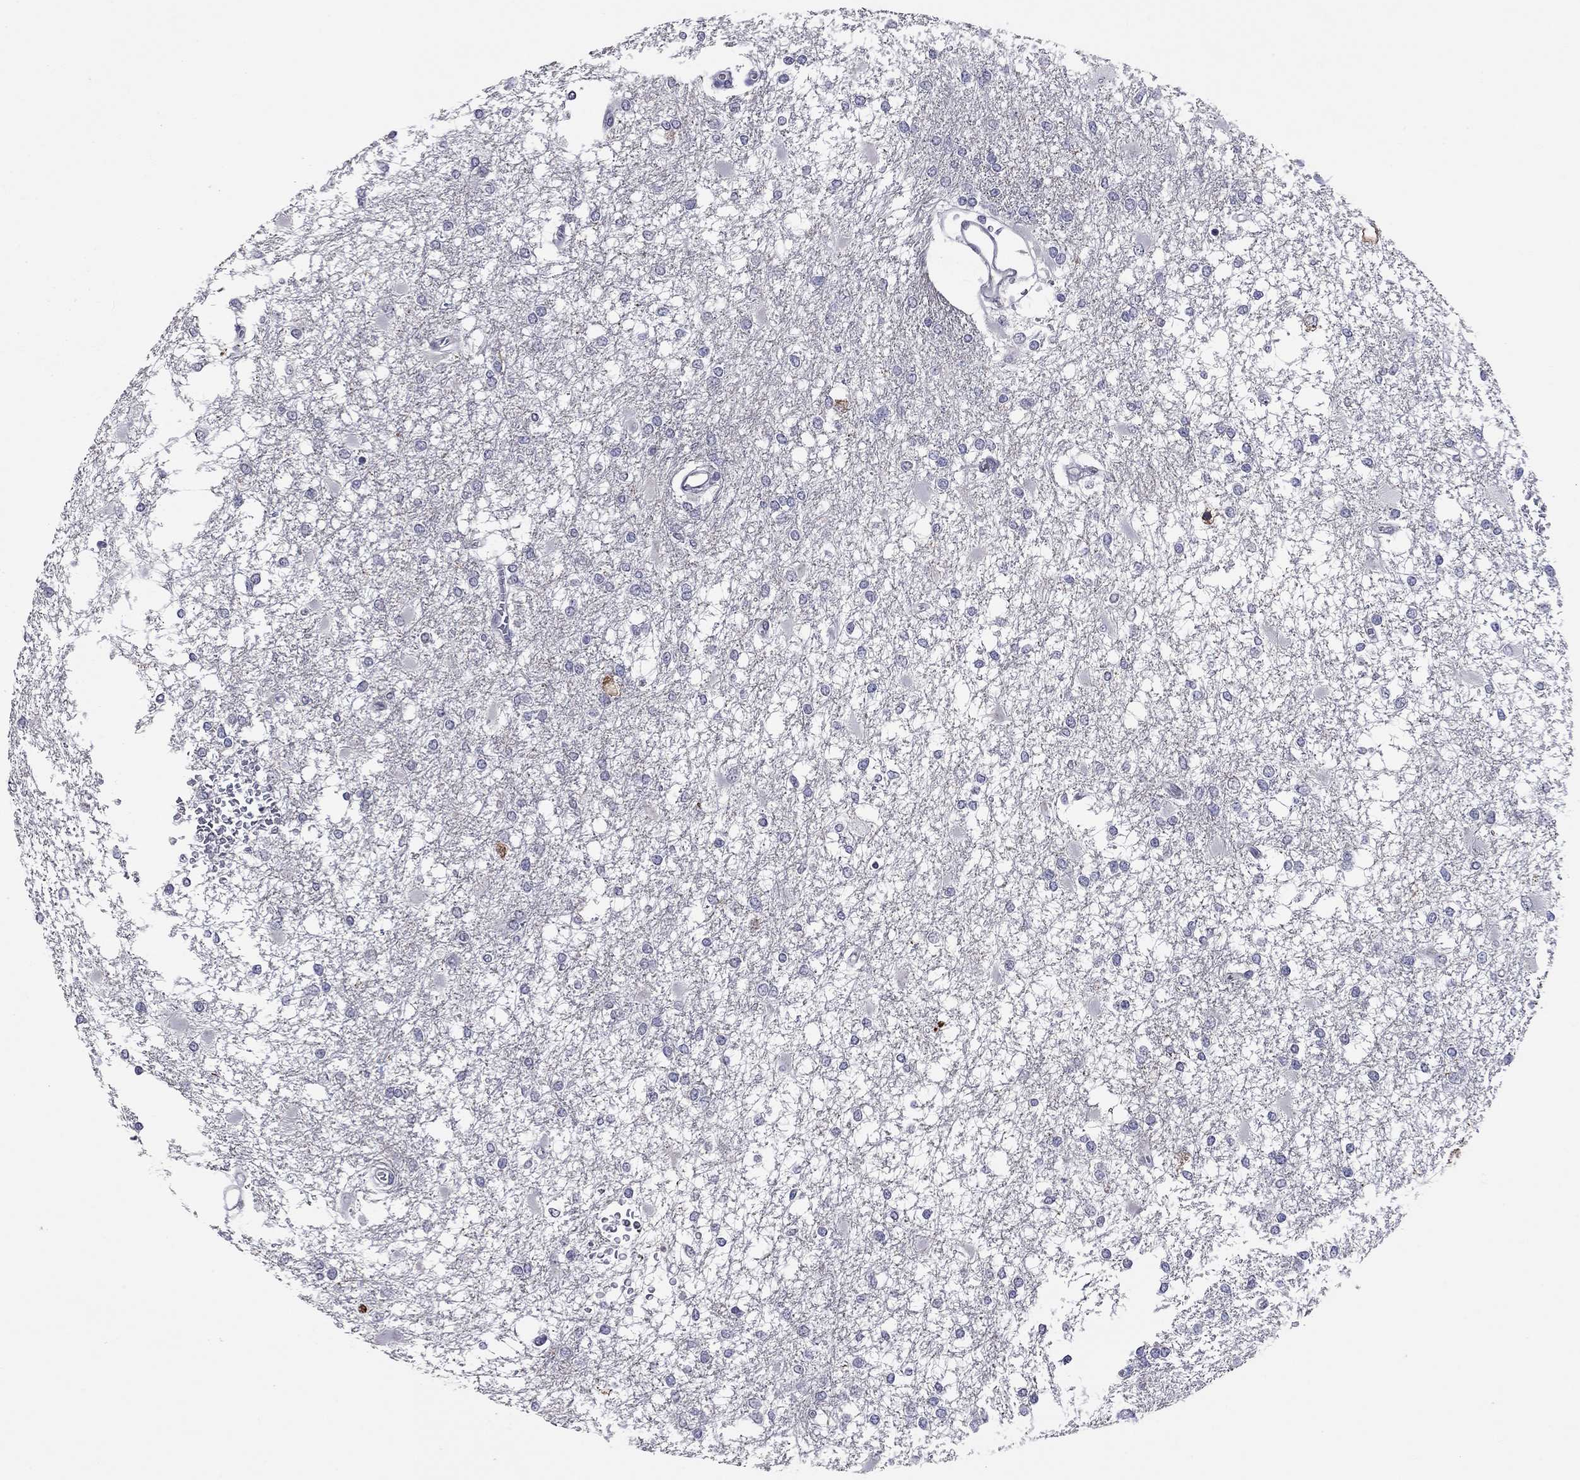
{"staining": {"intensity": "negative", "quantity": "none", "location": "none"}, "tissue": "glioma", "cell_type": "Tumor cells", "image_type": "cancer", "snomed": [{"axis": "morphology", "description": "Glioma, malignant, High grade"}, {"axis": "topography", "description": "Cerebral cortex"}], "caption": "This is an immunohistochemistry (IHC) image of human glioma. There is no expression in tumor cells.", "gene": "SHOC2", "patient": {"sex": "male", "age": 79}}